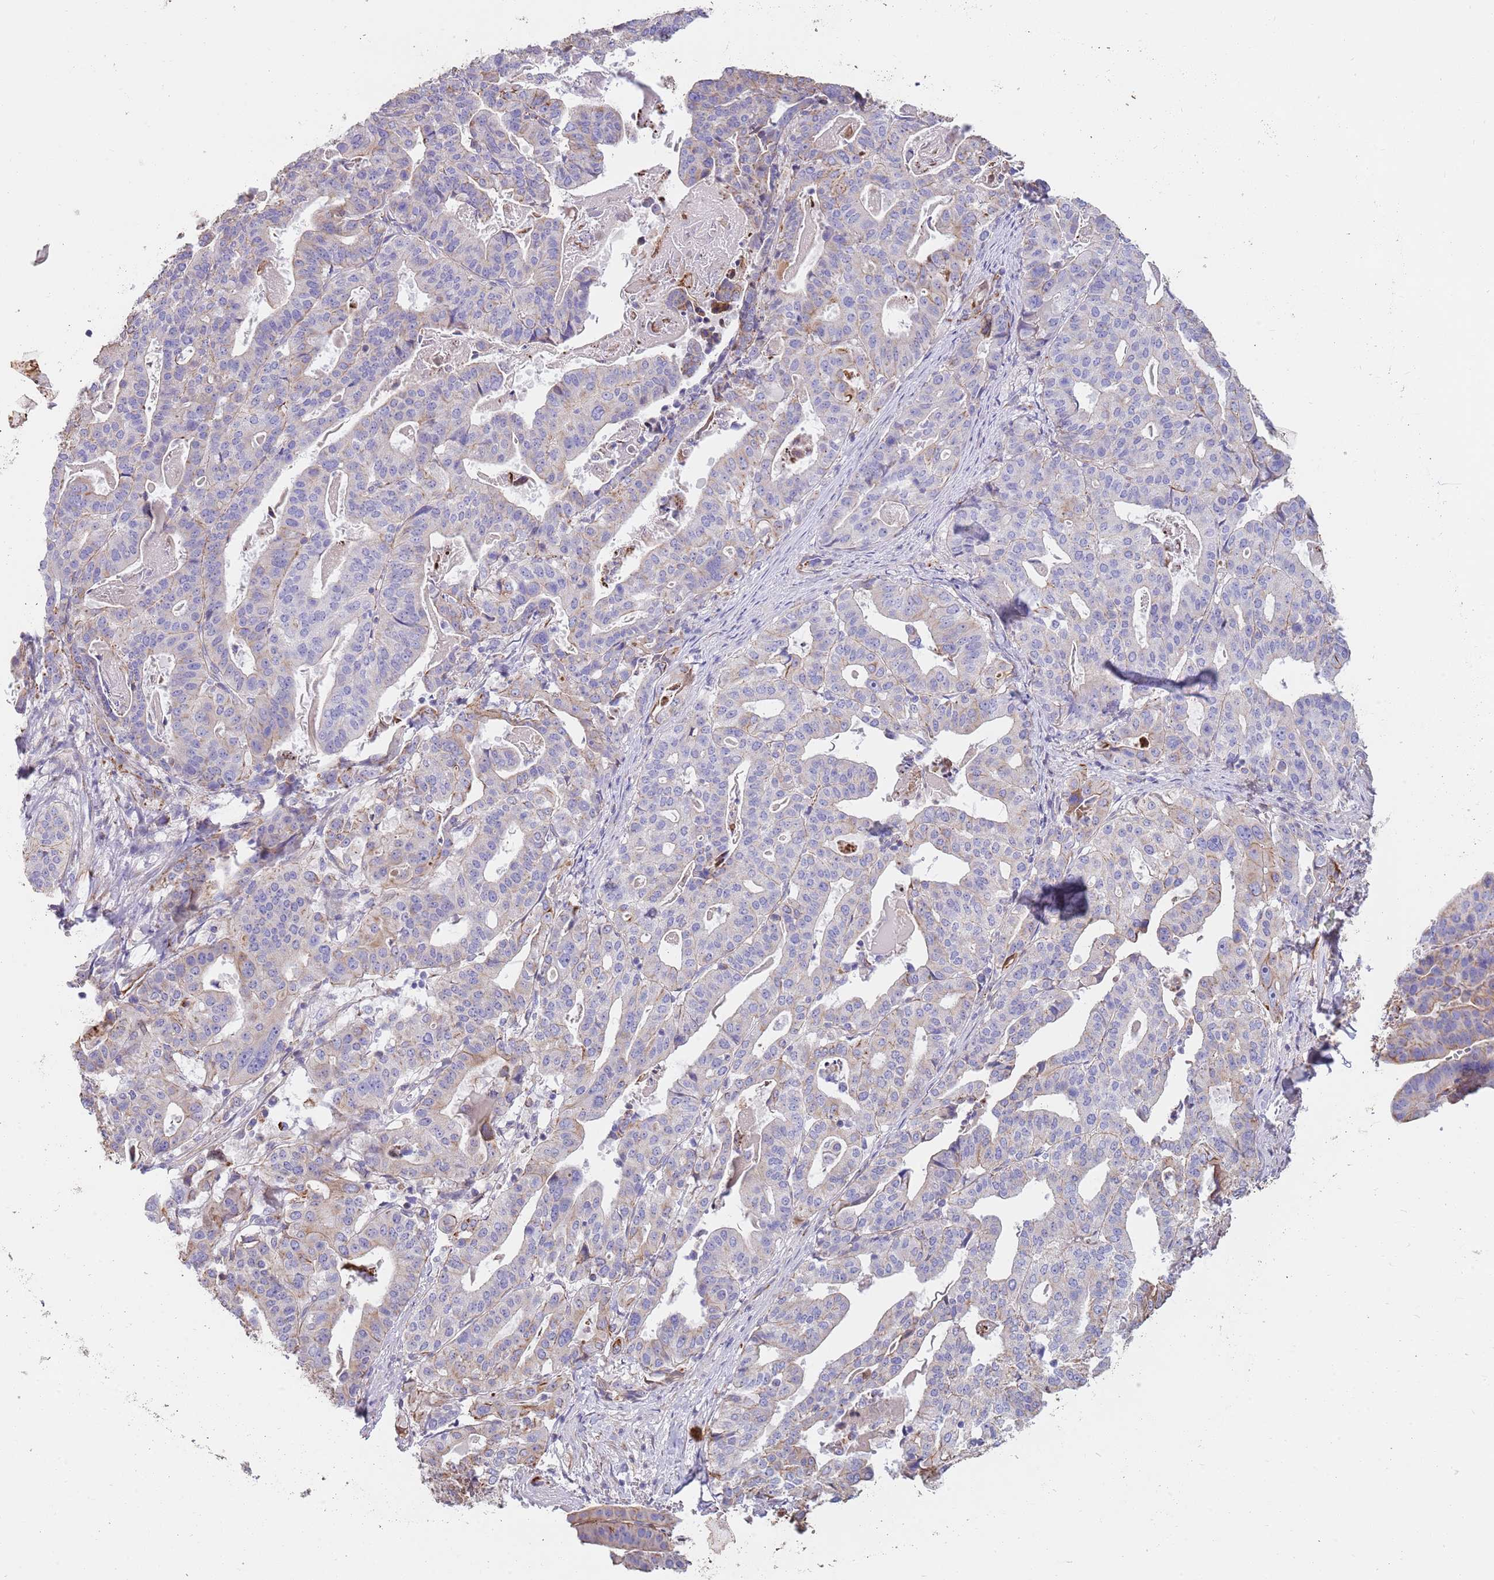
{"staining": {"intensity": "negative", "quantity": "none", "location": "none"}, "tissue": "stomach cancer", "cell_type": "Tumor cells", "image_type": "cancer", "snomed": [{"axis": "morphology", "description": "Adenocarcinoma, NOS"}, {"axis": "topography", "description": "Stomach"}], "caption": "This is a histopathology image of immunohistochemistry (IHC) staining of stomach cancer, which shows no positivity in tumor cells. The staining is performed using DAB brown chromogen with nuclei counter-stained in using hematoxylin.", "gene": "MOGAT1", "patient": {"sex": "male", "age": 48}}